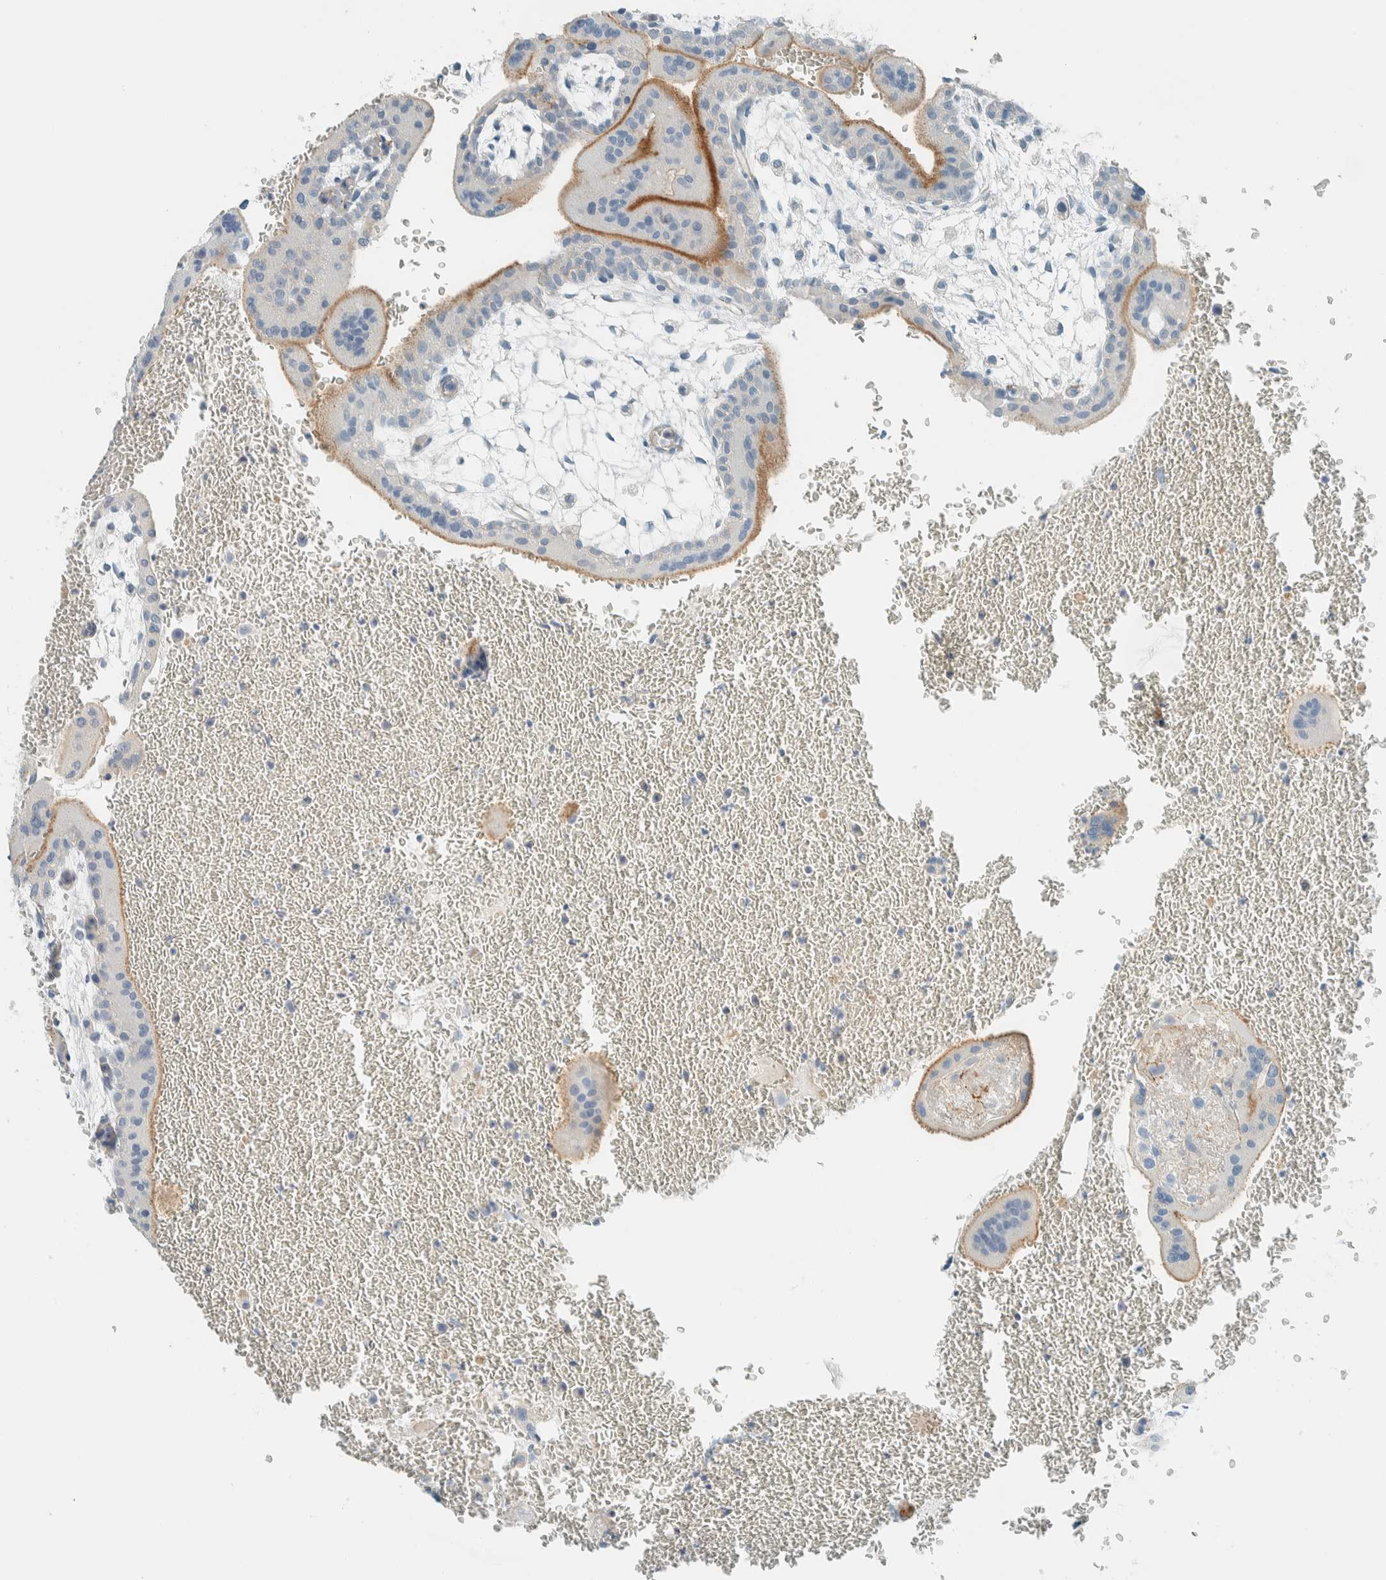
{"staining": {"intensity": "negative", "quantity": "none", "location": "none"}, "tissue": "placenta", "cell_type": "Decidual cells", "image_type": "normal", "snomed": [{"axis": "morphology", "description": "Normal tissue, NOS"}, {"axis": "topography", "description": "Placenta"}], "caption": "The immunohistochemistry photomicrograph has no significant staining in decidual cells of placenta.", "gene": "SLFN12", "patient": {"sex": "female", "age": 35}}